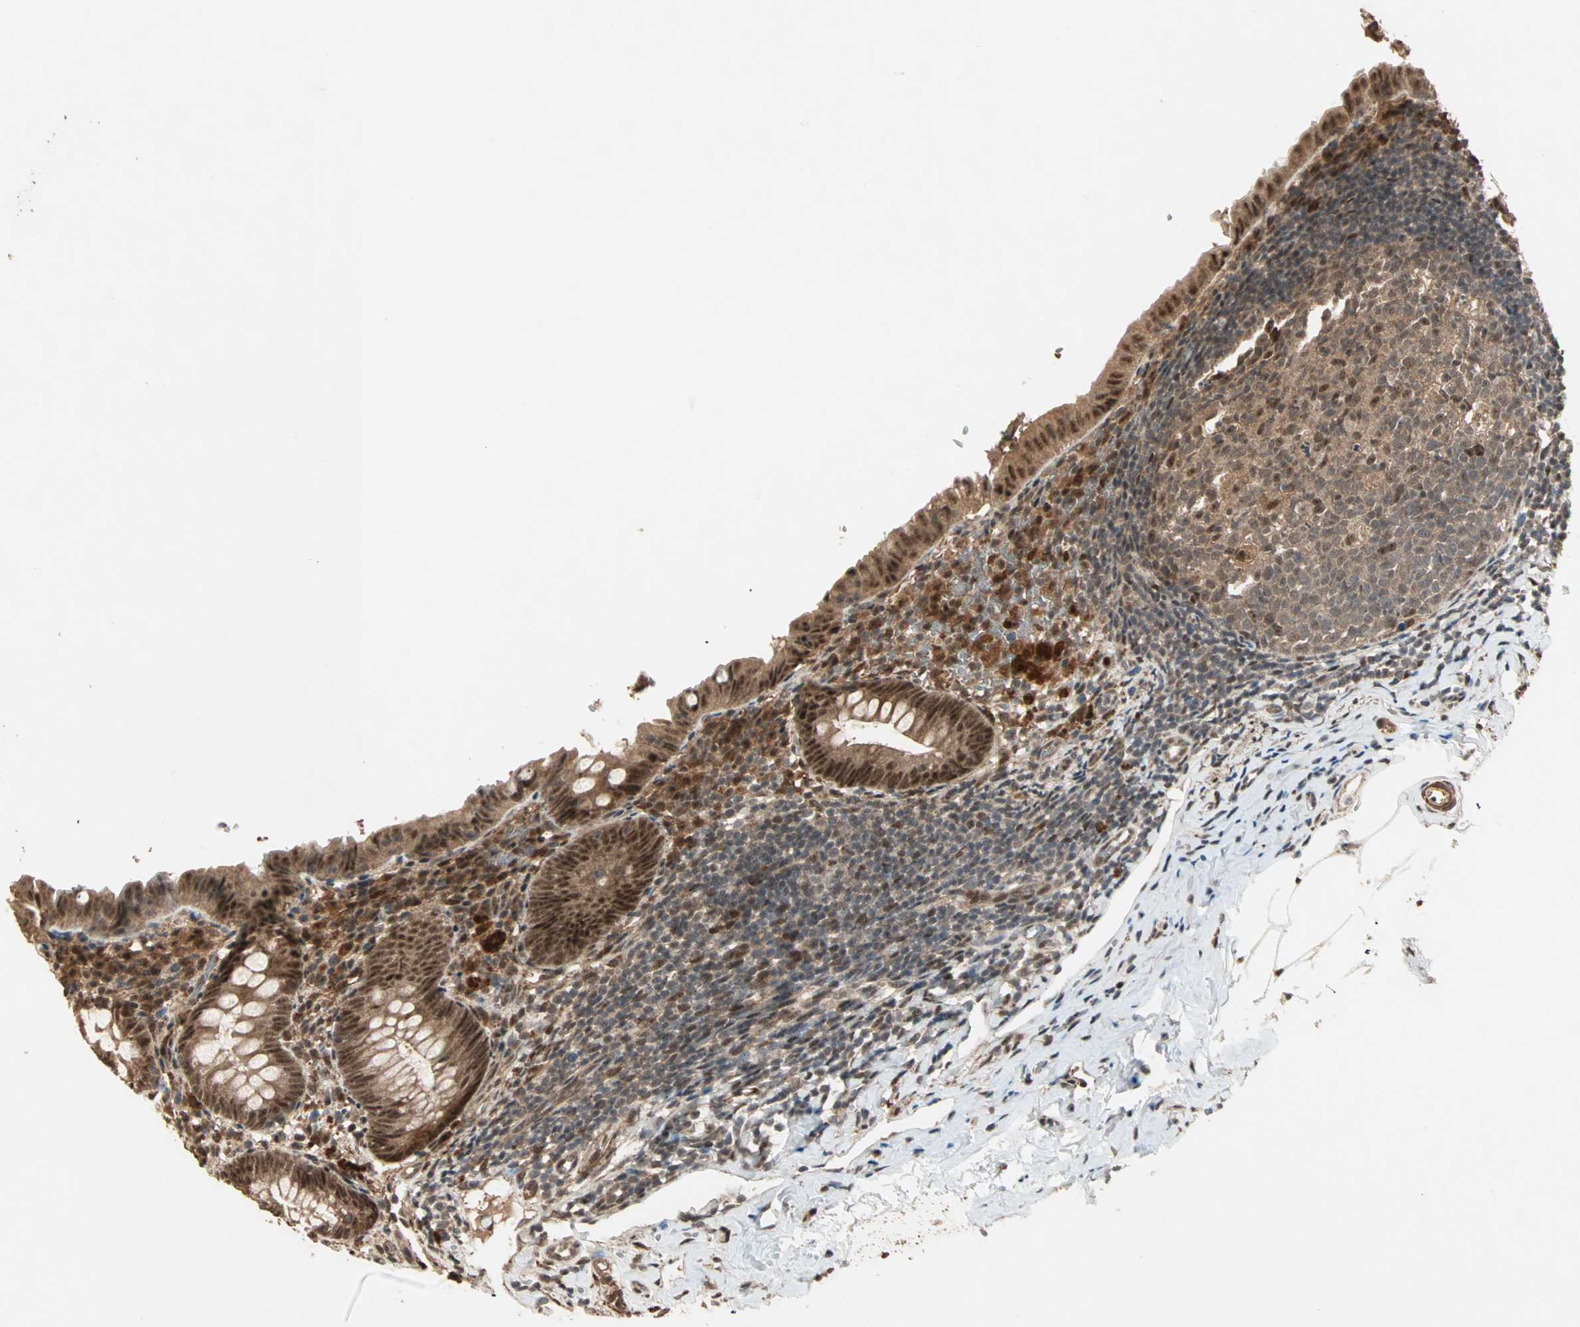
{"staining": {"intensity": "strong", "quantity": ">75%", "location": "cytoplasmic/membranous,nuclear"}, "tissue": "appendix", "cell_type": "Glandular cells", "image_type": "normal", "snomed": [{"axis": "morphology", "description": "Normal tissue, NOS"}, {"axis": "topography", "description": "Appendix"}], "caption": "Normal appendix reveals strong cytoplasmic/membranous,nuclear expression in approximately >75% of glandular cells, visualized by immunohistochemistry.", "gene": "ZSCAN31", "patient": {"sex": "female", "age": 10}}